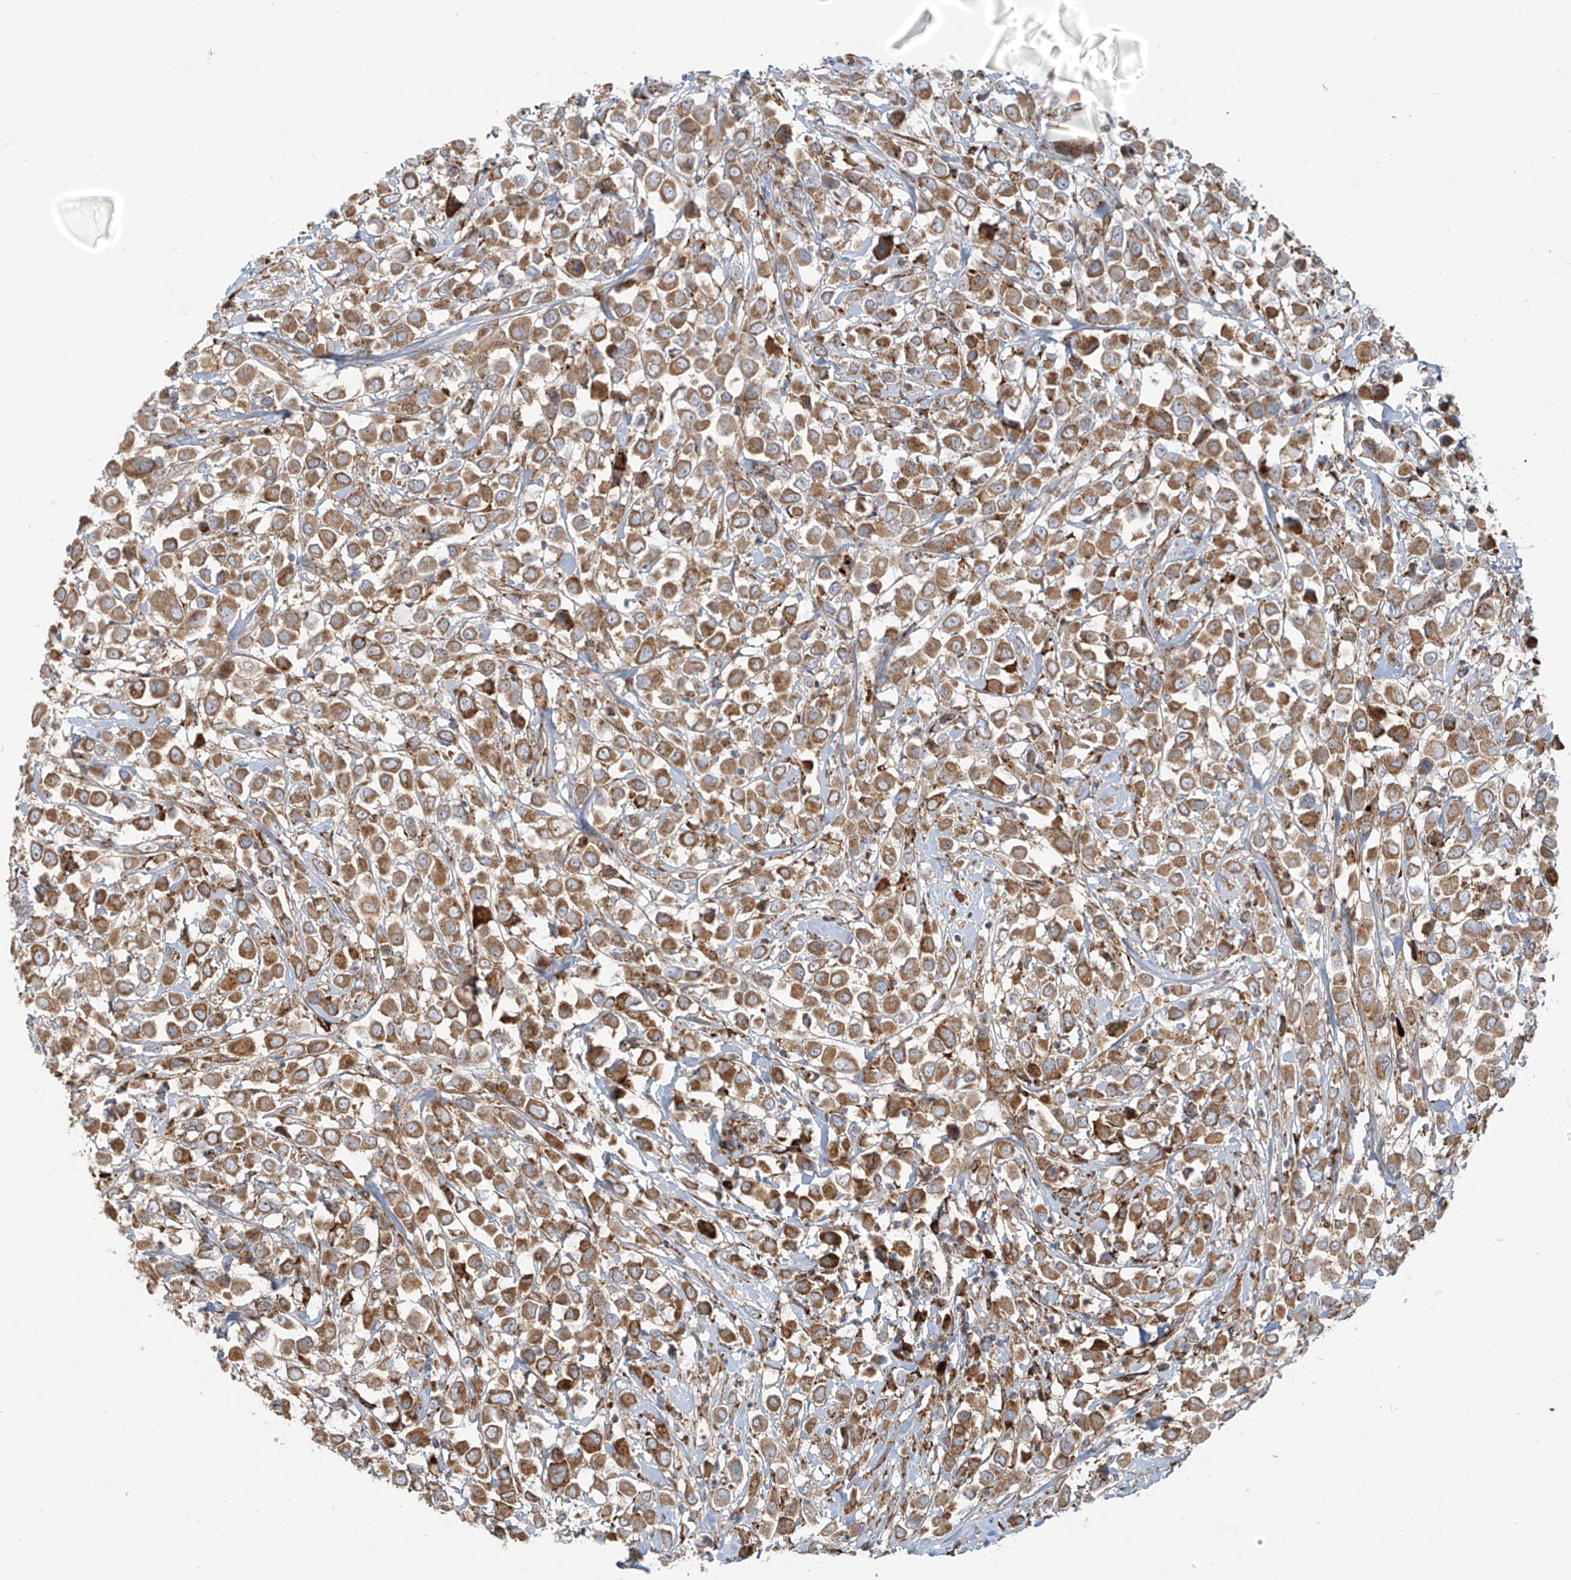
{"staining": {"intensity": "moderate", "quantity": ">75%", "location": "cytoplasmic/membranous"}, "tissue": "breast cancer", "cell_type": "Tumor cells", "image_type": "cancer", "snomed": [{"axis": "morphology", "description": "Duct carcinoma"}, {"axis": "topography", "description": "Breast"}], "caption": "Immunohistochemistry (IHC) (DAB (3,3'-diaminobenzidine)) staining of human invasive ductal carcinoma (breast) demonstrates moderate cytoplasmic/membranous protein expression in approximately >75% of tumor cells.", "gene": "KATNIP", "patient": {"sex": "female", "age": 61}}